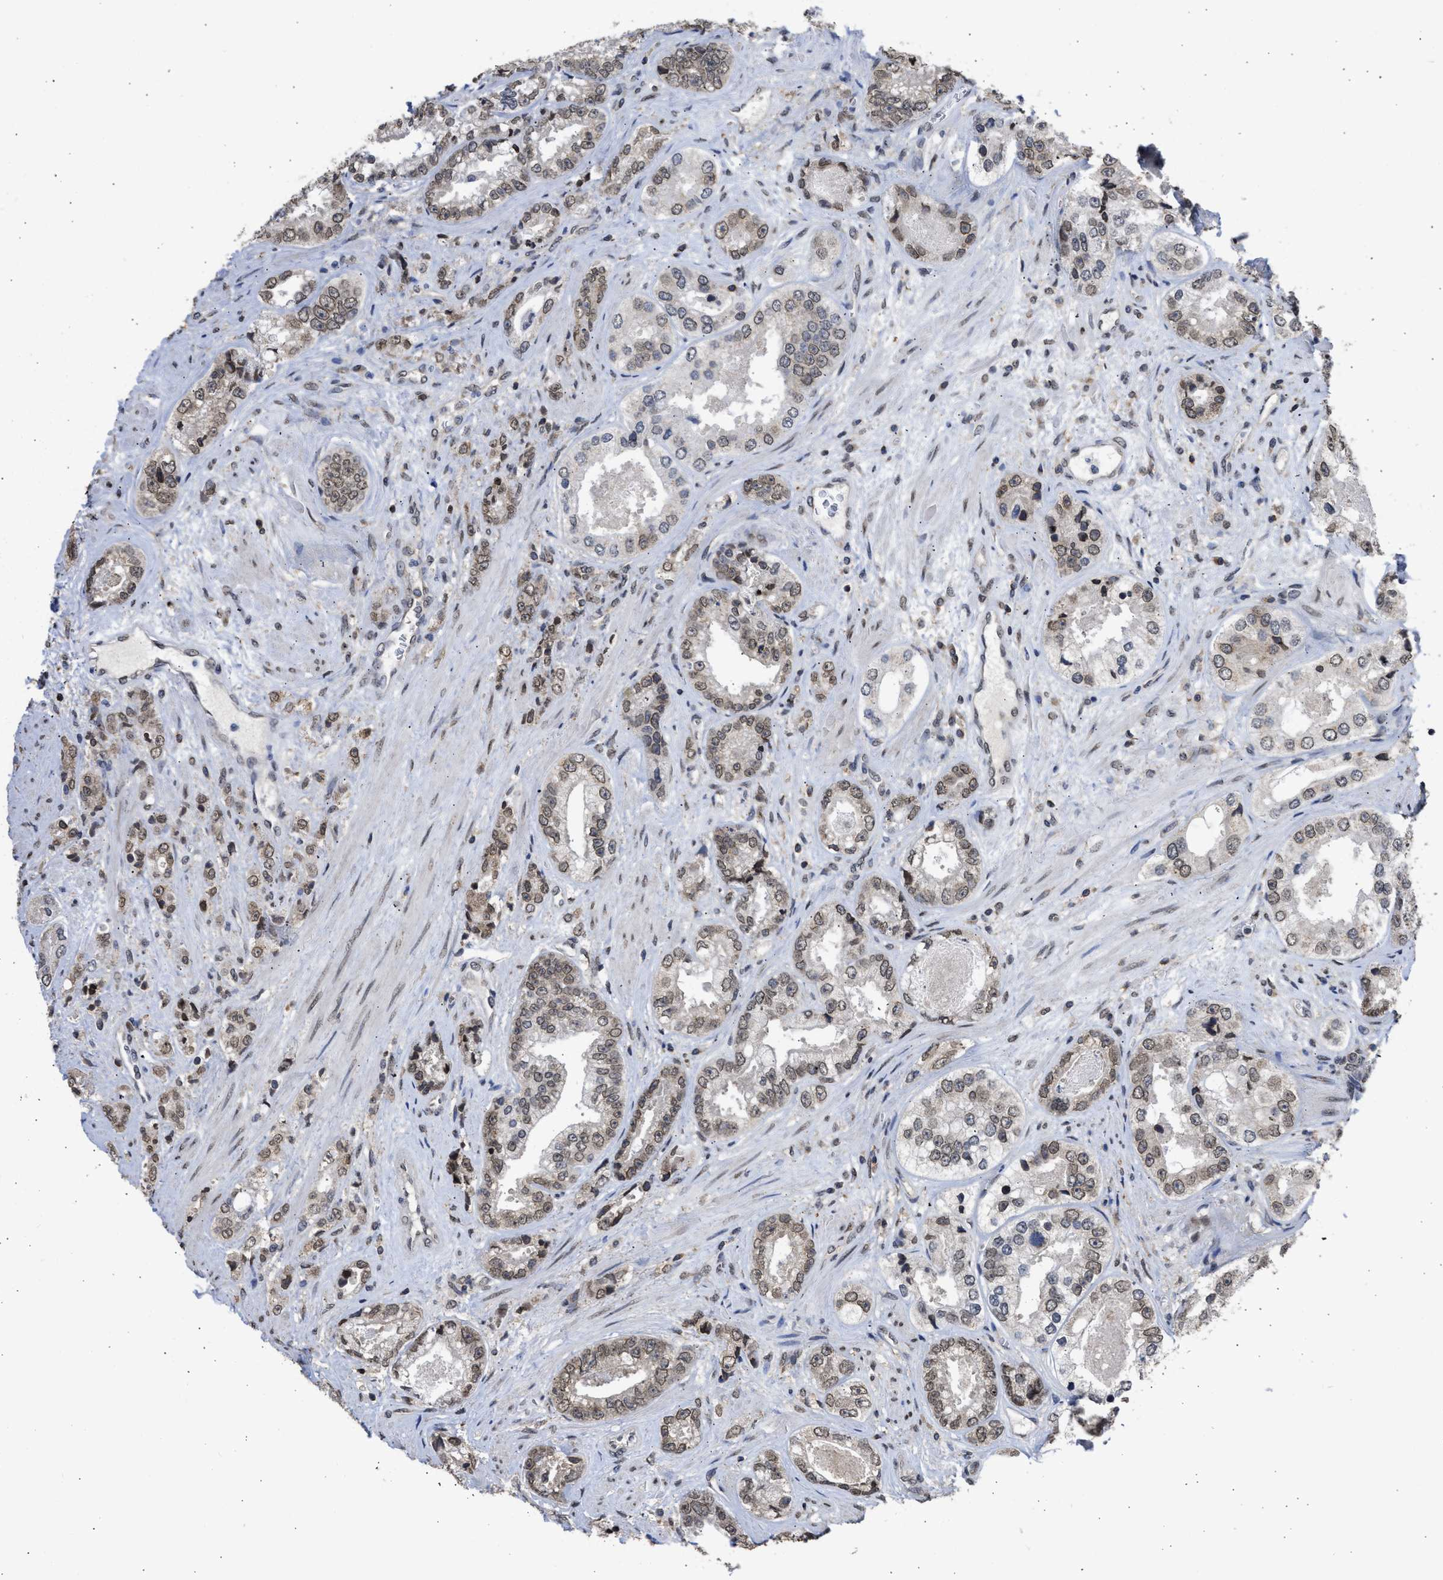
{"staining": {"intensity": "weak", "quantity": "25%-75%", "location": "cytoplasmic/membranous,nuclear"}, "tissue": "prostate cancer", "cell_type": "Tumor cells", "image_type": "cancer", "snomed": [{"axis": "morphology", "description": "Adenocarcinoma, High grade"}, {"axis": "topography", "description": "Prostate"}], "caption": "Prostate cancer (adenocarcinoma (high-grade)) was stained to show a protein in brown. There is low levels of weak cytoplasmic/membranous and nuclear positivity in about 25%-75% of tumor cells.", "gene": "NUP35", "patient": {"sex": "male", "age": 61}}